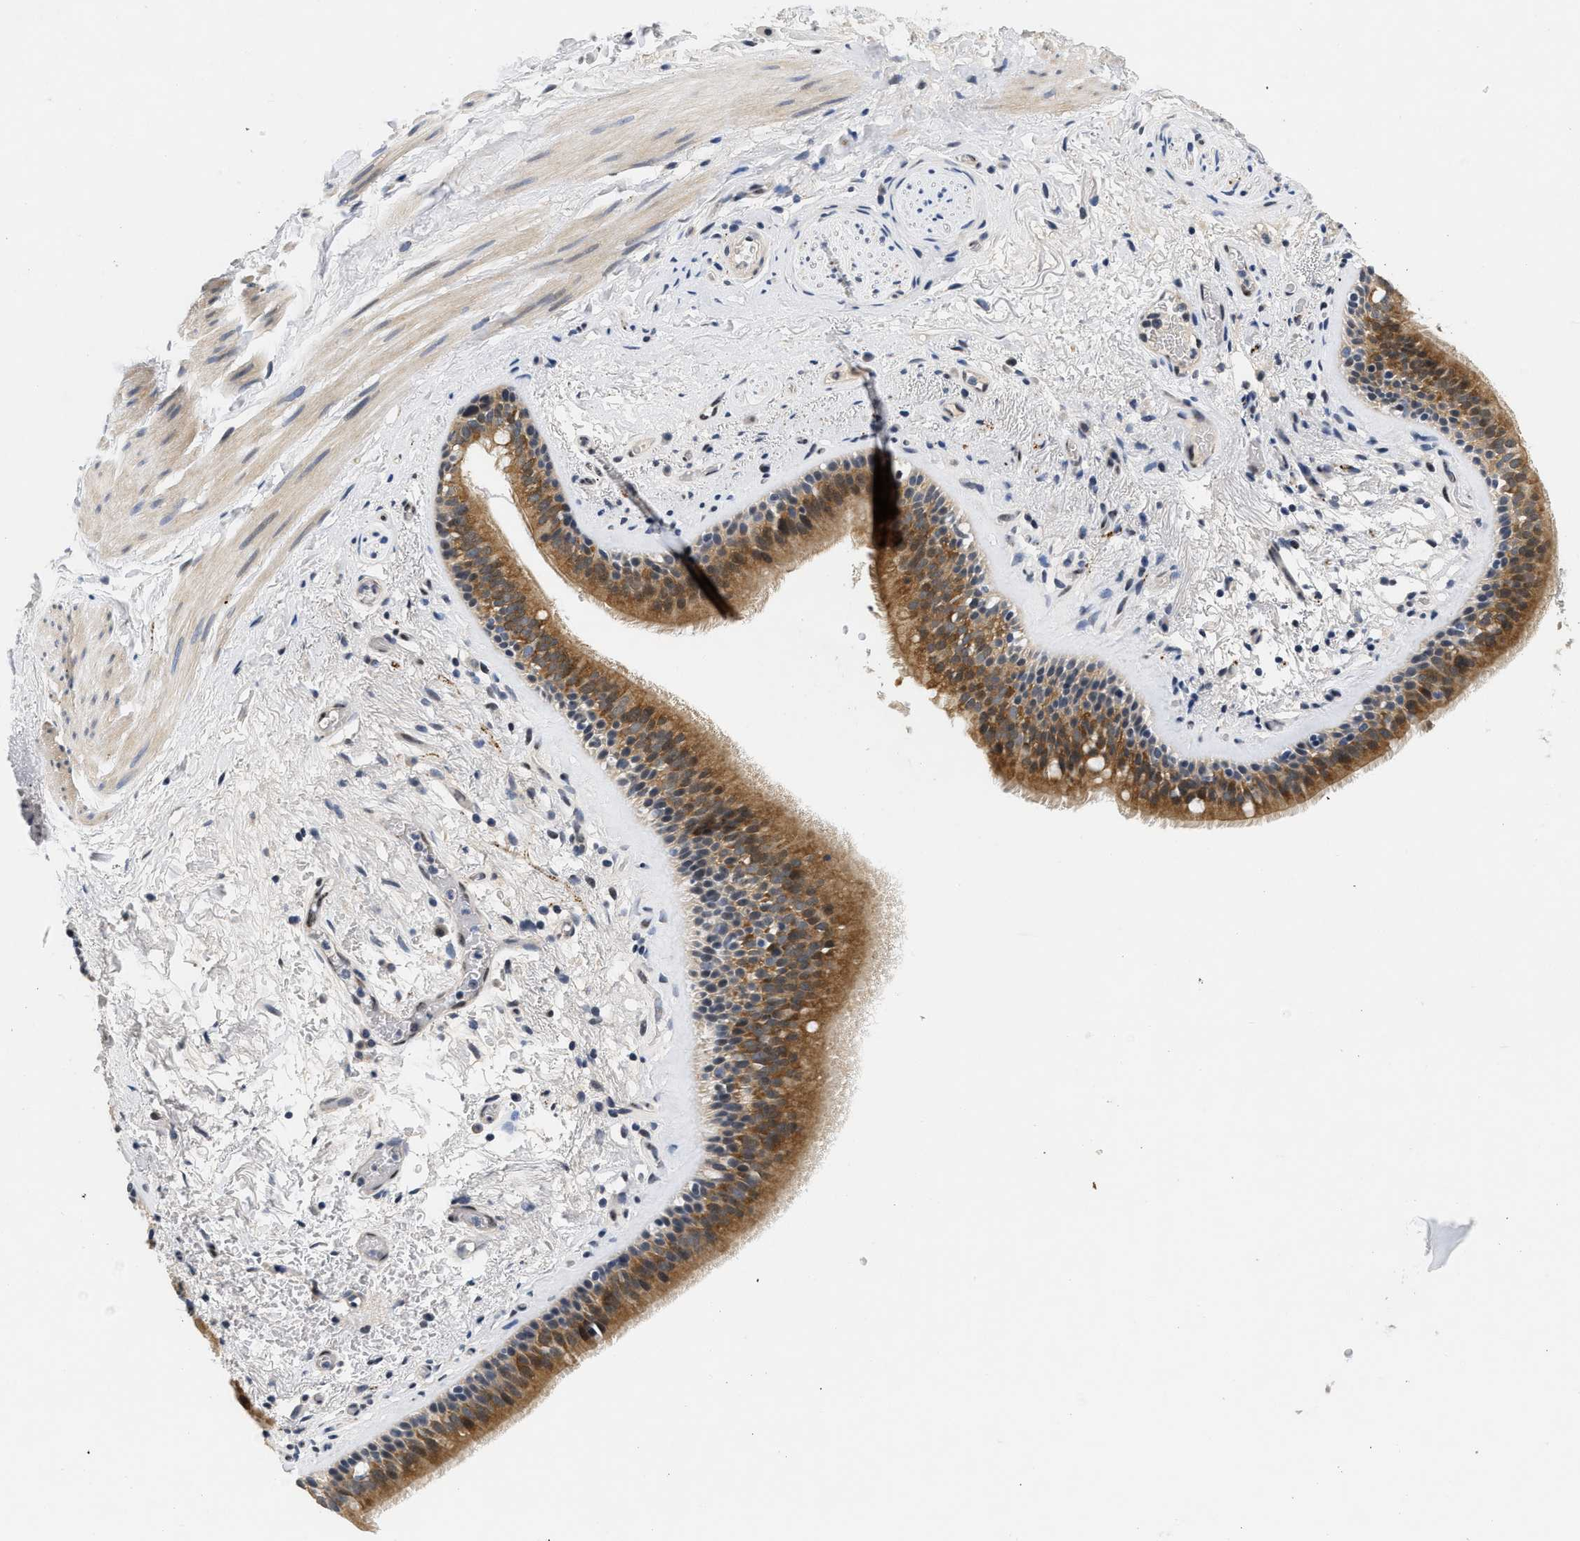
{"staining": {"intensity": "moderate", "quantity": ">75%", "location": "cytoplasmic/membranous"}, "tissue": "bronchus", "cell_type": "Respiratory epithelial cells", "image_type": "normal", "snomed": [{"axis": "morphology", "description": "Normal tissue, NOS"}, {"axis": "topography", "description": "Cartilage tissue"}], "caption": "Moderate cytoplasmic/membranous protein staining is appreciated in about >75% of respiratory epithelial cells in bronchus. (Stains: DAB in brown, nuclei in blue, Microscopy: brightfield microscopy at high magnification).", "gene": "VIP", "patient": {"sex": "female", "age": 63}}